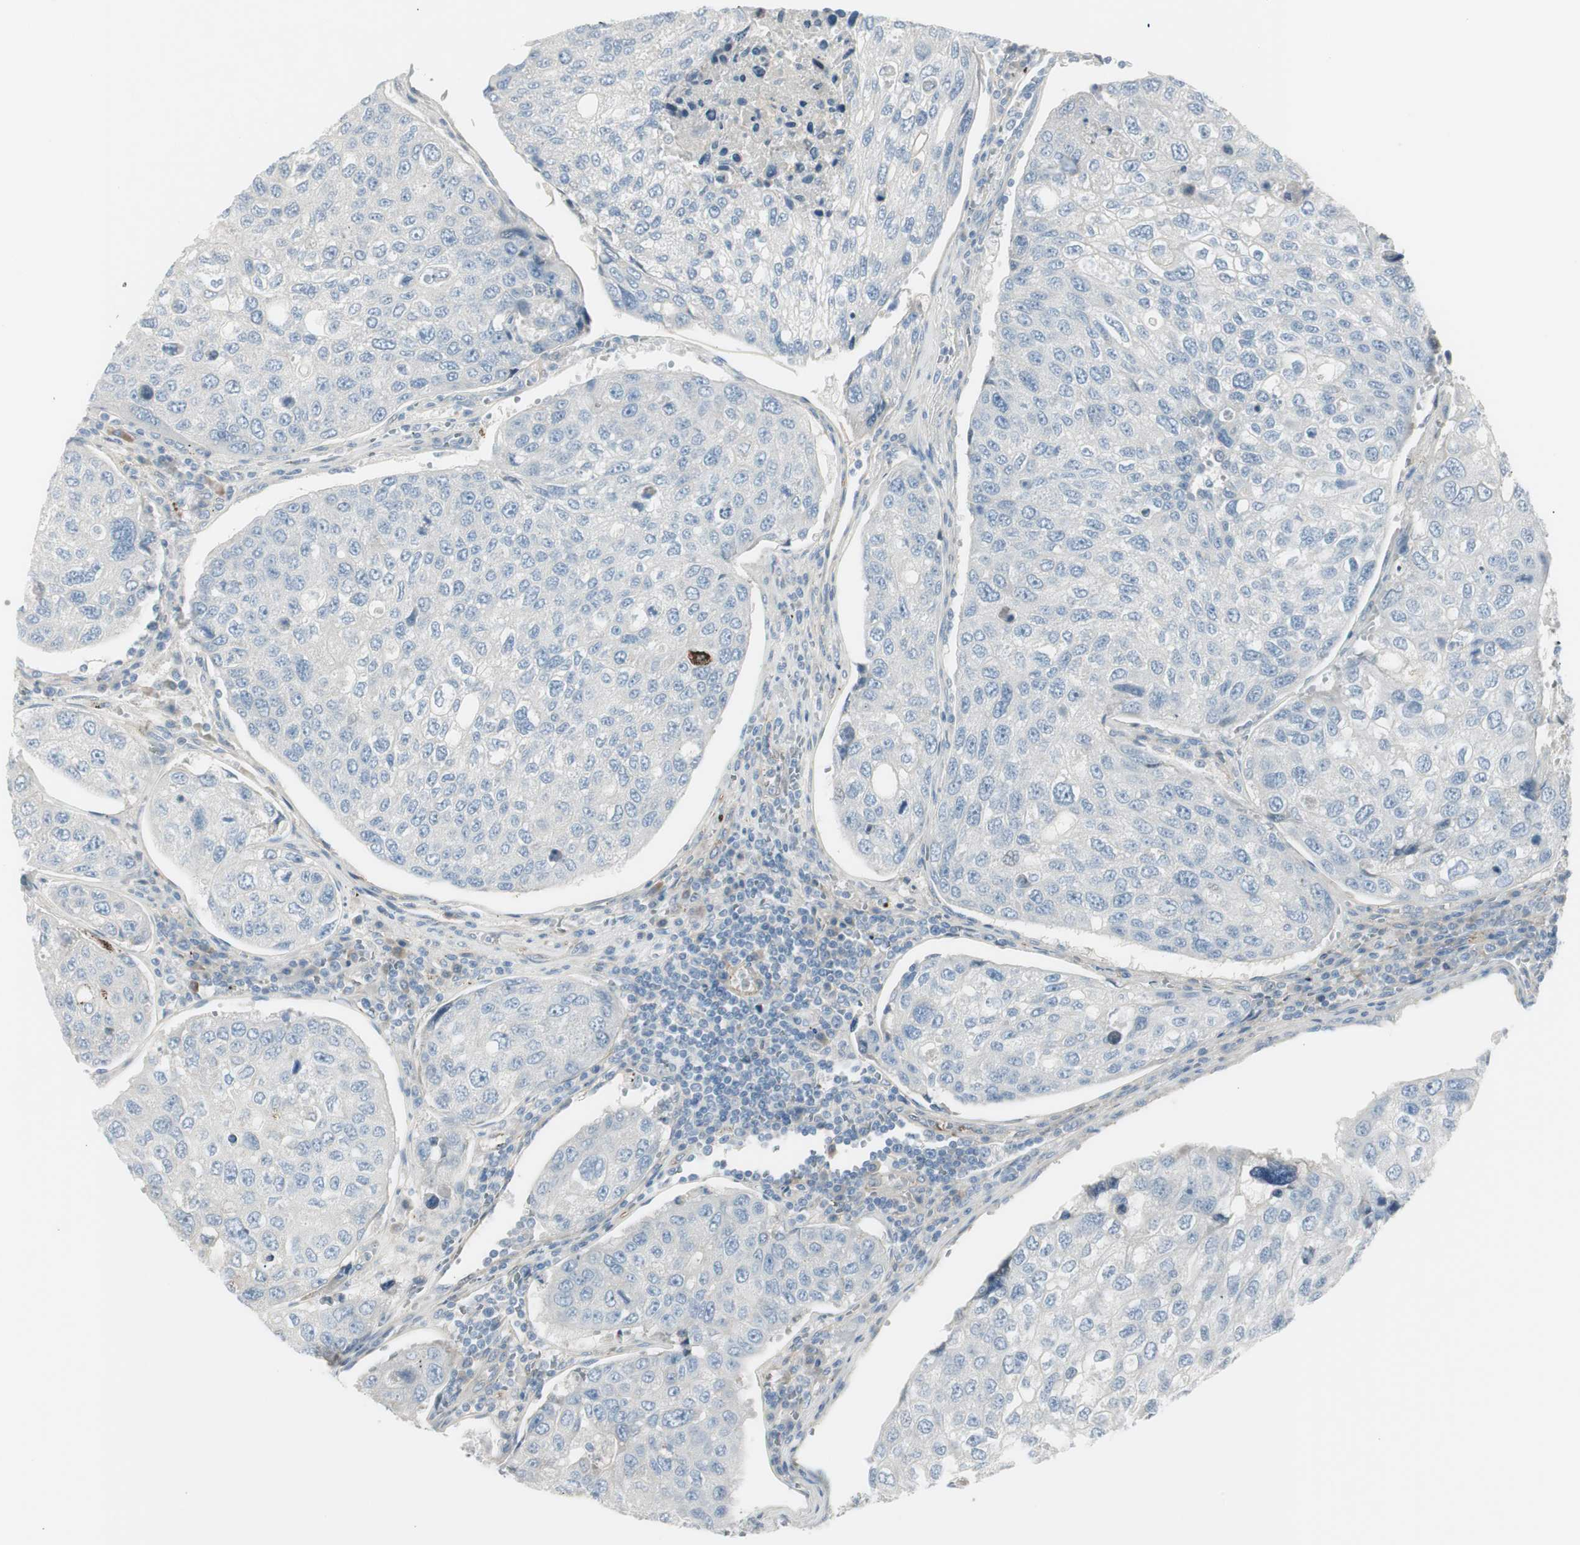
{"staining": {"intensity": "negative", "quantity": "none", "location": "none"}, "tissue": "urothelial cancer", "cell_type": "Tumor cells", "image_type": "cancer", "snomed": [{"axis": "morphology", "description": "Urothelial carcinoma, High grade"}, {"axis": "topography", "description": "Lymph node"}, {"axis": "topography", "description": "Urinary bladder"}], "caption": "This is an immunohistochemistry (IHC) histopathology image of urothelial cancer. There is no positivity in tumor cells.", "gene": "CACNA2D1", "patient": {"sex": "male", "age": 51}}